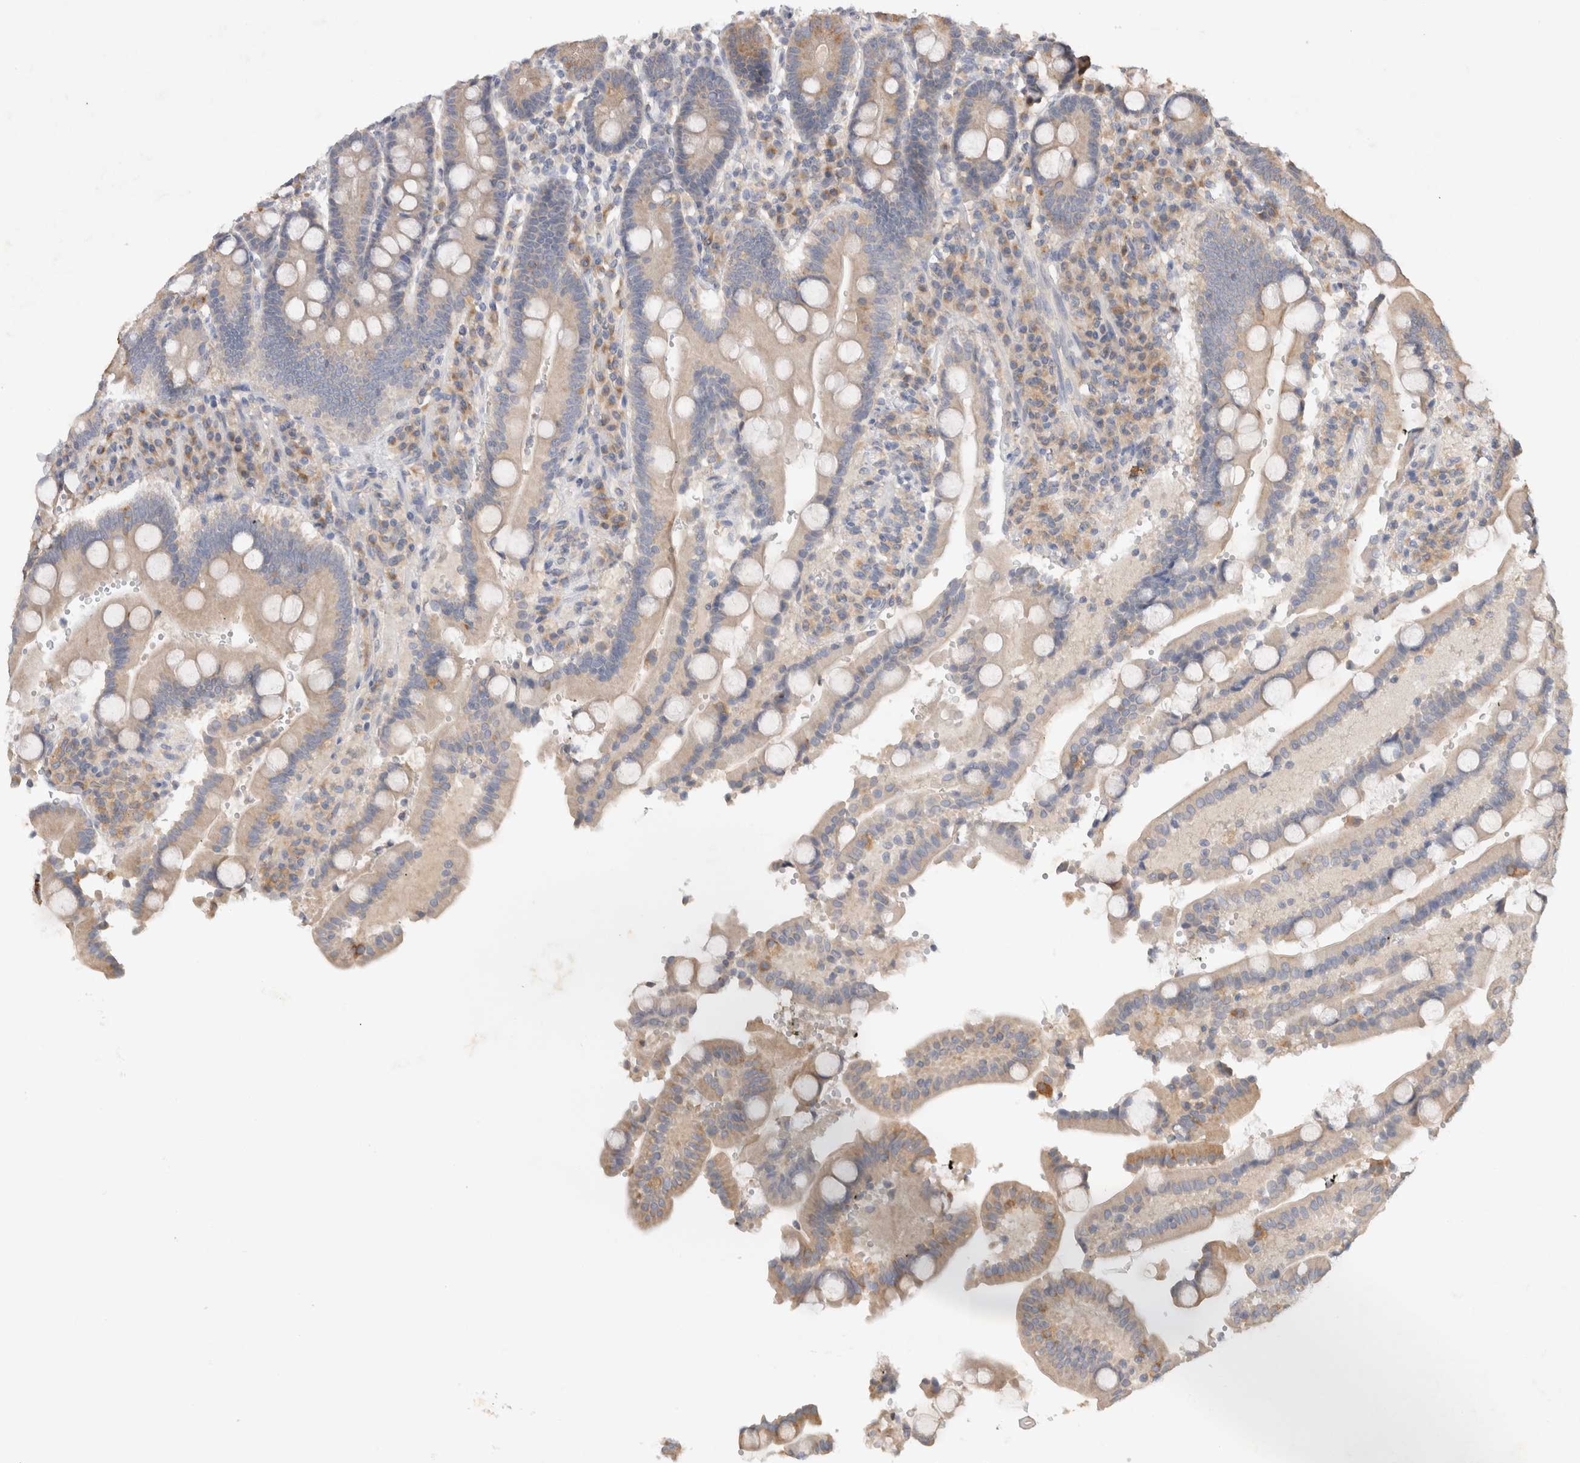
{"staining": {"intensity": "weak", "quantity": ">75%", "location": "cytoplasmic/membranous"}, "tissue": "duodenum", "cell_type": "Glandular cells", "image_type": "normal", "snomed": [{"axis": "morphology", "description": "Normal tissue, NOS"}, {"axis": "topography", "description": "Small intestine, NOS"}], "caption": "Protein expression analysis of normal human duodenum reveals weak cytoplasmic/membranous positivity in about >75% of glandular cells. The protein of interest is shown in brown color, while the nuclei are stained blue.", "gene": "GAS1", "patient": {"sex": "female", "age": 71}}